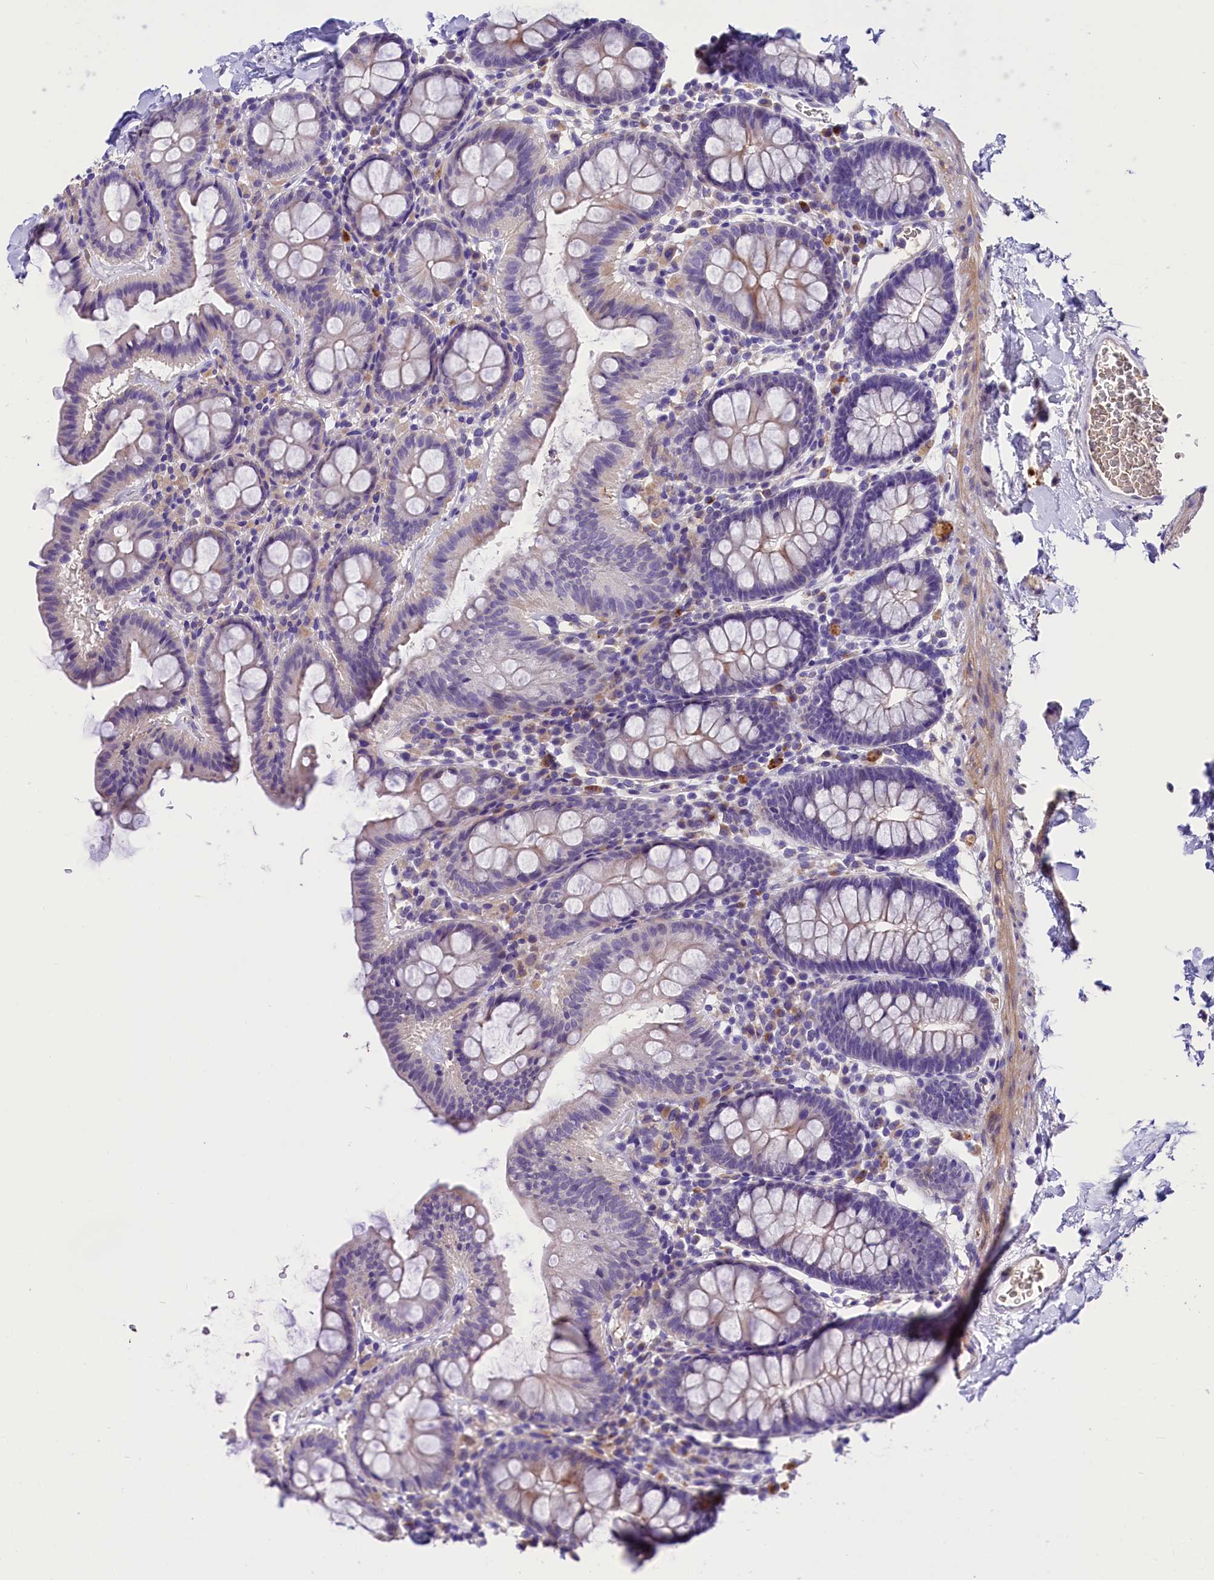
{"staining": {"intensity": "weak", "quantity": "25%-75%", "location": "cytoplasmic/membranous"}, "tissue": "colon", "cell_type": "Endothelial cells", "image_type": "normal", "snomed": [{"axis": "morphology", "description": "Normal tissue, NOS"}, {"axis": "topography", "description": "Colon"}], "caption": "Immunohistochemistry (IHC) photomicrograph of normal colon: human colon stained using IHC displays low levels of weak protein expression localized specifically in the cytoplasmic/membranous of endothelial cells, appearing as a cytoplasmic/membranous brown color.", "gene": "MEX3B", "patient": {"sex": "male", "age": 75}}